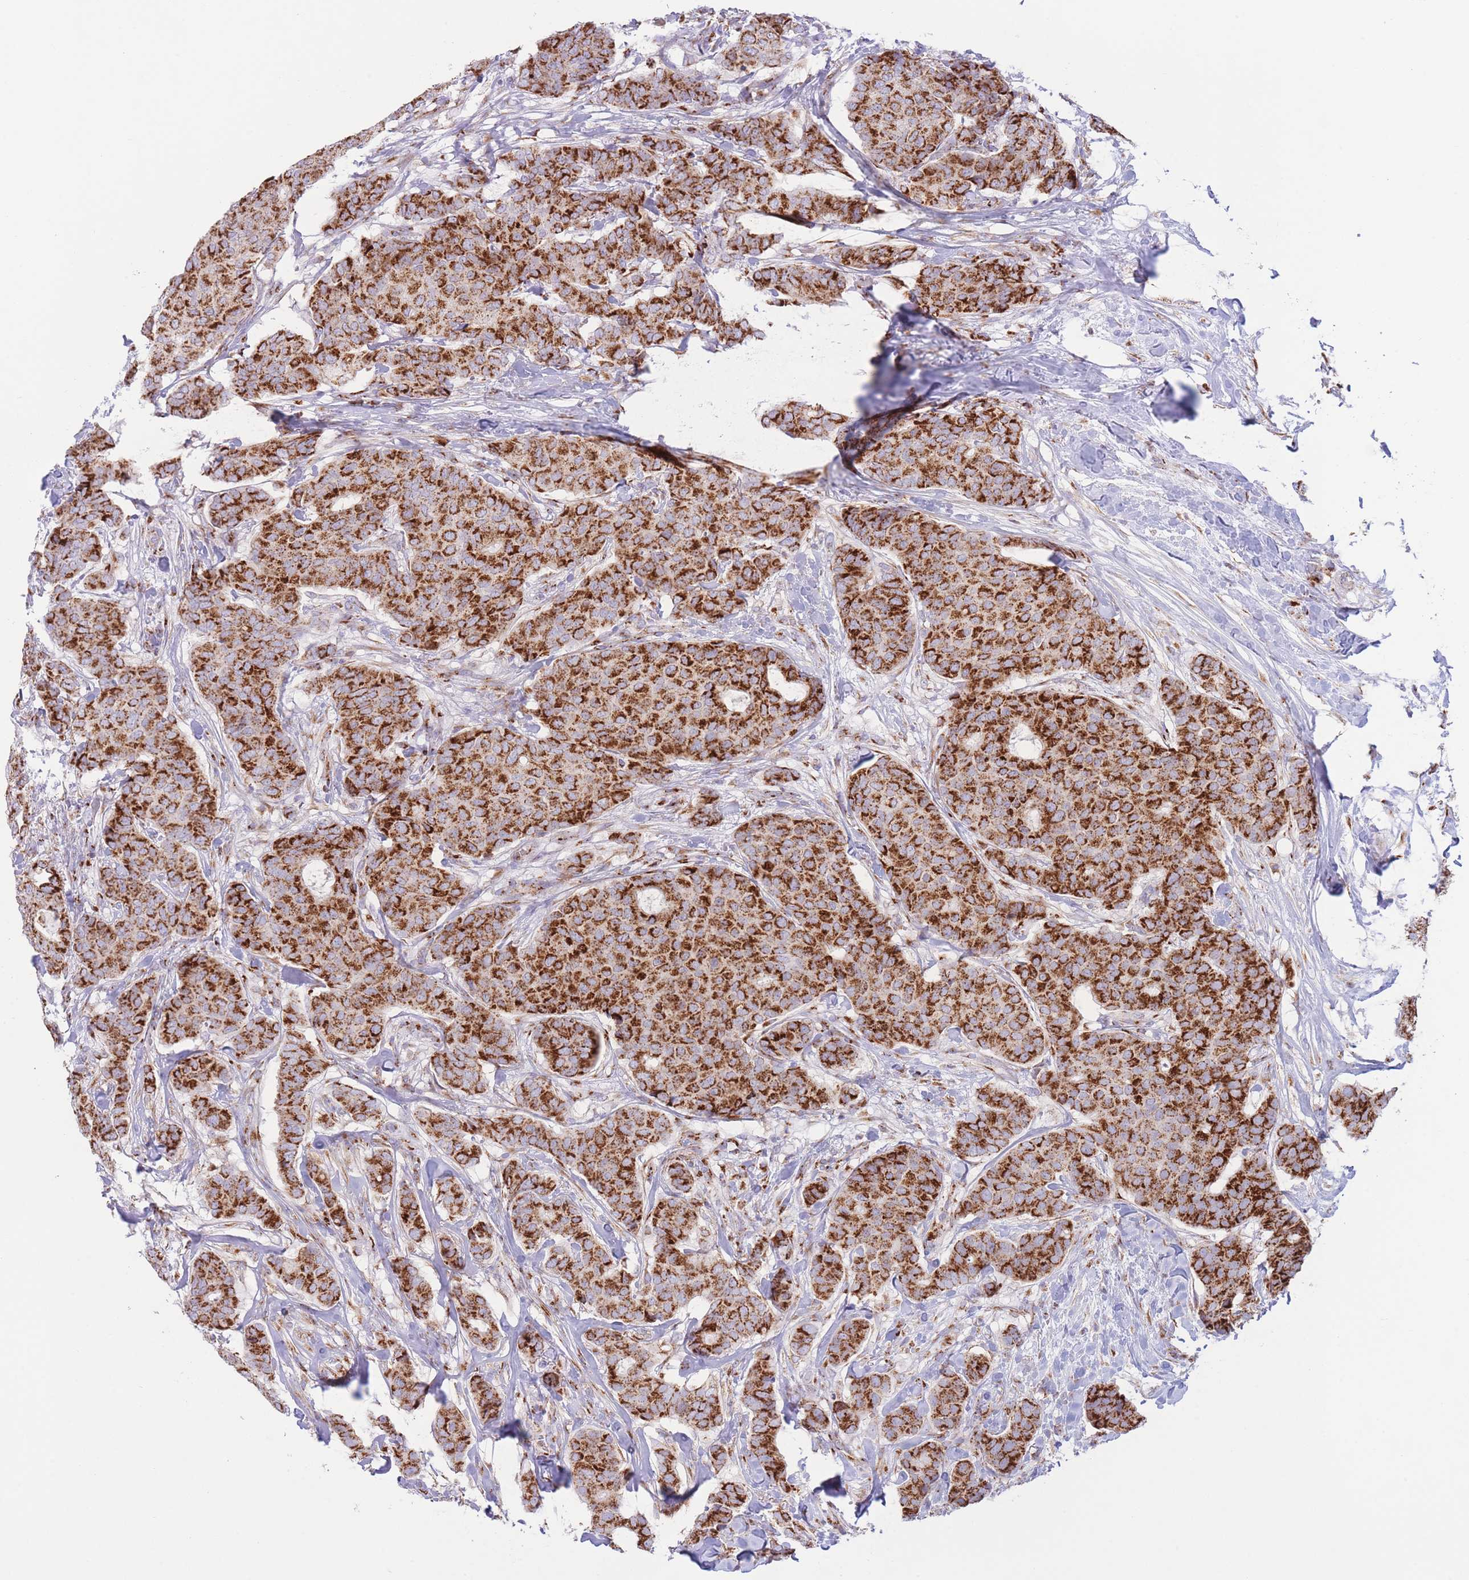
{"staining": {"intensity": "strong", "quantity": ">75%", "location": "cytoplasmic/membranous"}, "tissue": "breast cancer", "cell_type": "Tumor cells", "image_type": "cancer", "snomed": [{"axis": "morphology", "description": "Duct carcinoma"}, {"axis": "topography", "description": "Breast"}], "caption": "Strong cytoplasmic/membranous expression is appreciated in approximately >75% of tumor cells in breast cancer (infiltrating ductal carcinoma). Using DAB (3,3'-diaminobenzidine) (brown) and hematoxylin (blue) stains, captured at high magnification using brightfield microscopy.", "gene": "MPND", "patient": {"sex": "female", "age": 75}}